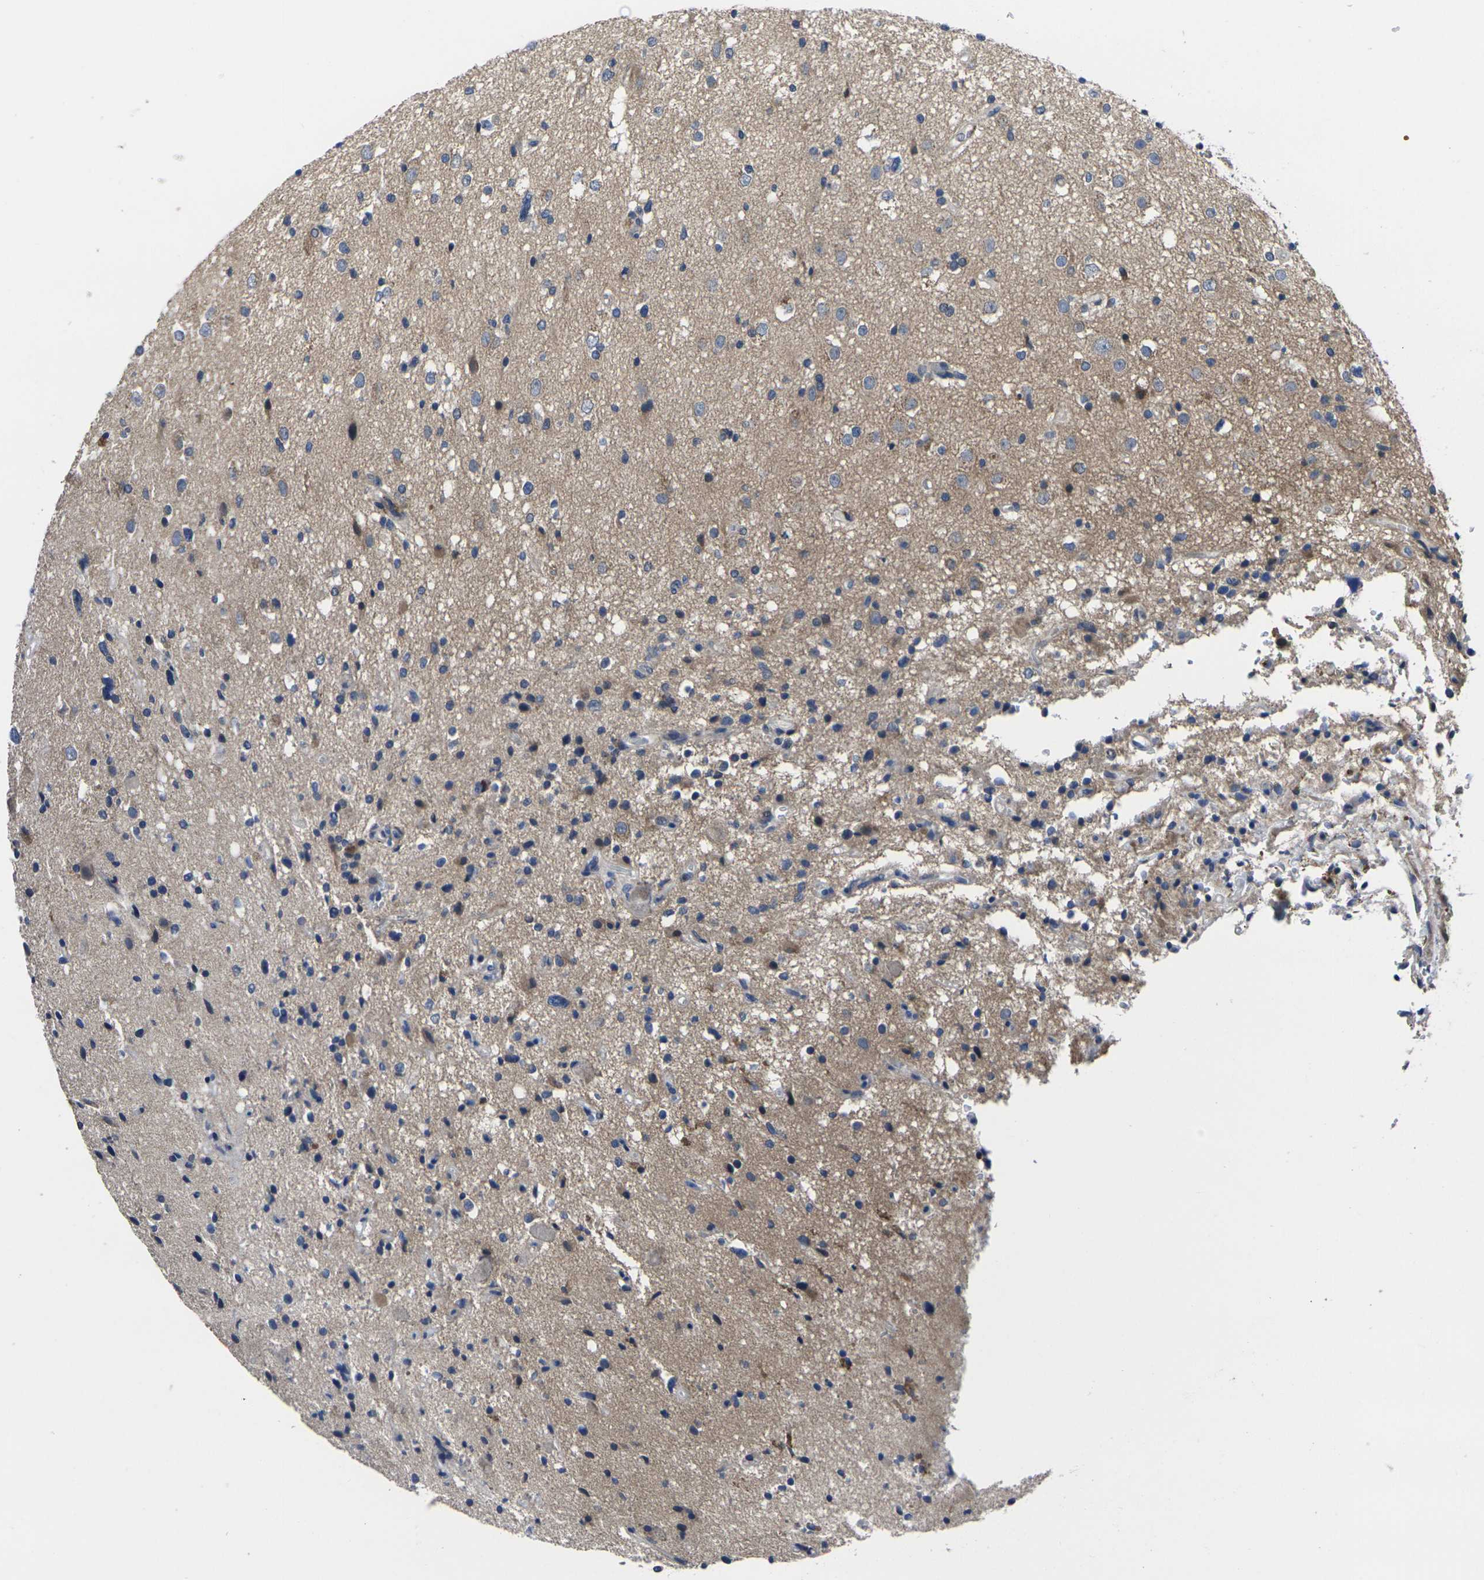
{"staining": {"intensity": "moderate", "quantity": "<25%", "location": "cytoplasmic/membranous"}, "tissue": "glioma", "cell_type": "Tumor cells", "image_type": "cancer", "snomed": [{"axis": "morphology", "description": "Glioma, malignant, High grade"}, {"axis": "topography", "description": "Brain"}], "caption": "A low amount of moderate cytoplasmic/membranous positivity is present in approximately <25% of tumor cells in malignant glioma (high-grade) tissue.", "gene": "CYP2C8", "patient": {"sex": "male", "age": 33}}